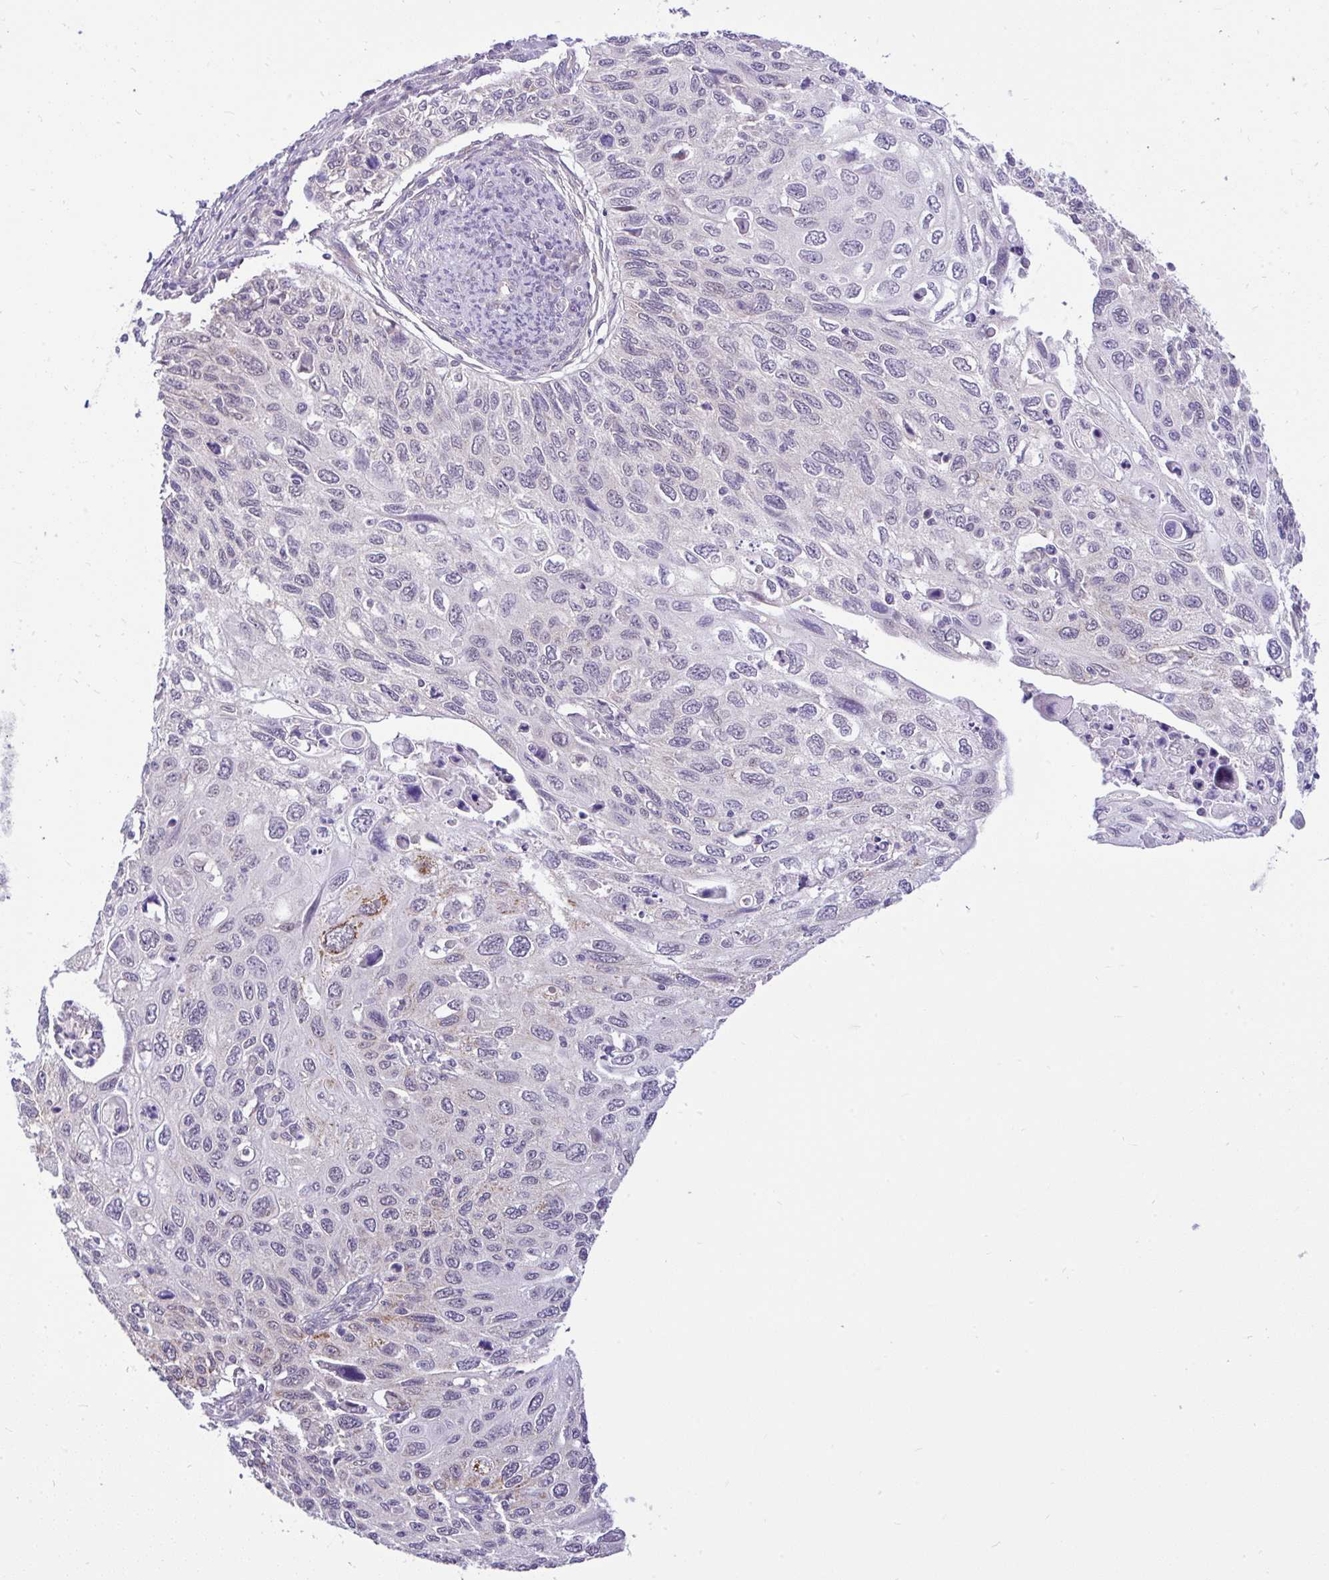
{"staining": {"intensity": "moderate", "quantity": "<25%", "location": "cytoplasmic/membranous"}, "tissue": "cervical cancer", "cell_type": "Tumor cells", "image_type": "cancer", "snomed": [{"axis": "morphology", "description": "Squamous cell carcinoma, NOS"}, {"axis": "topography", "description": "Cervix"}], "caption": "Immunohistochemical staining of human cervical cancer exhibits low levels of moderate cytoplasmic/membranous protein staining in about <25% of tumor cells. Nuclei are stained in blue.", "gene": "PYCR2", "patient": {"sex": "female", "age": 70}}